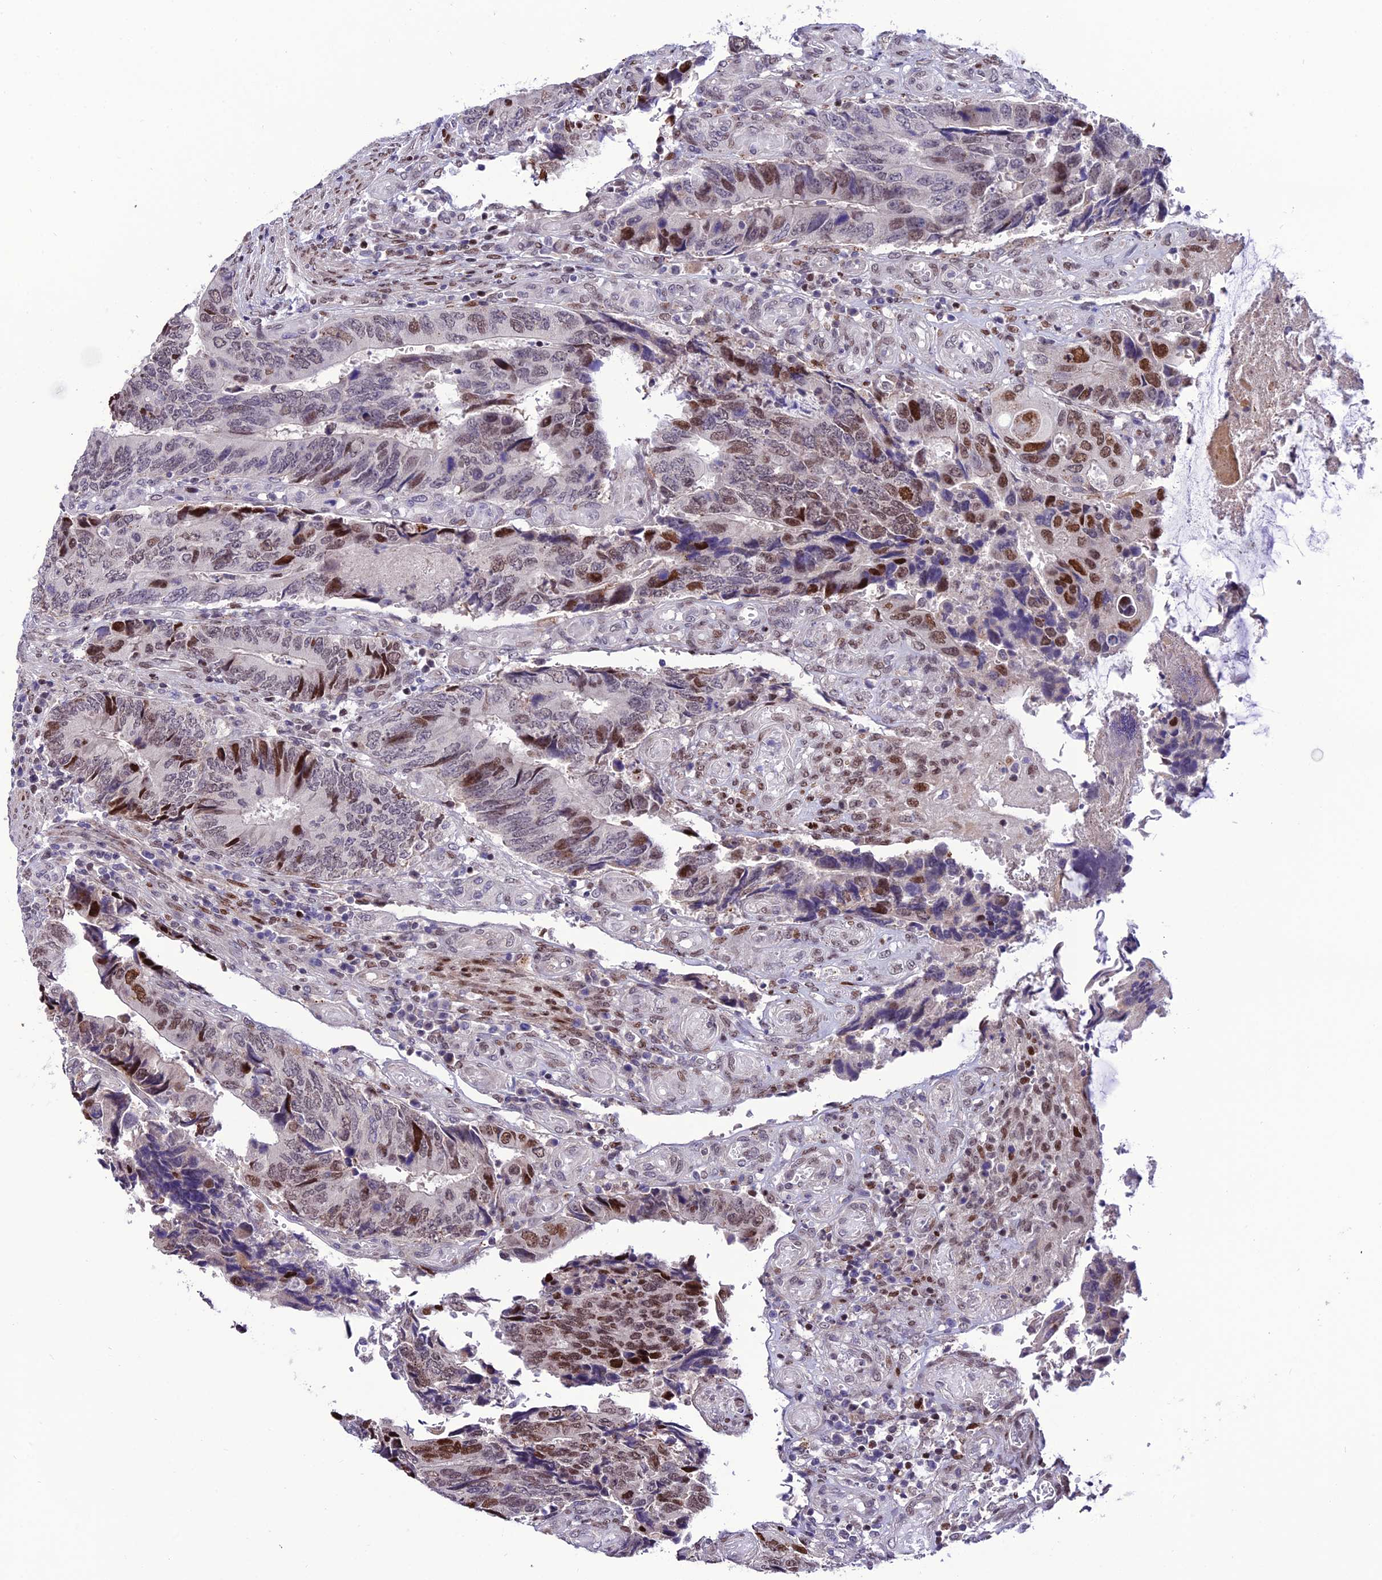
{"staining": {"intensity": "moderate", "quantity": "25%-75%", "location": "nuclear"}, "tissue": "colorectal cancer", "cell_type": "Tumor cells", "image_type": "cancer", "snomed": [{"axis": "morphology", "description": "Adenocarcinoma, NOS"}, {"axis": "topography", "description": "Colon"}], "caption": "Immunohistochemical staining of human colorectal adenocarcinoma exhibits moderate nuclear protein expression in approximately 25%-75% of tumor cells.", "gene": "ZNF707", "patient": {"sex": "male", "age": 87}}